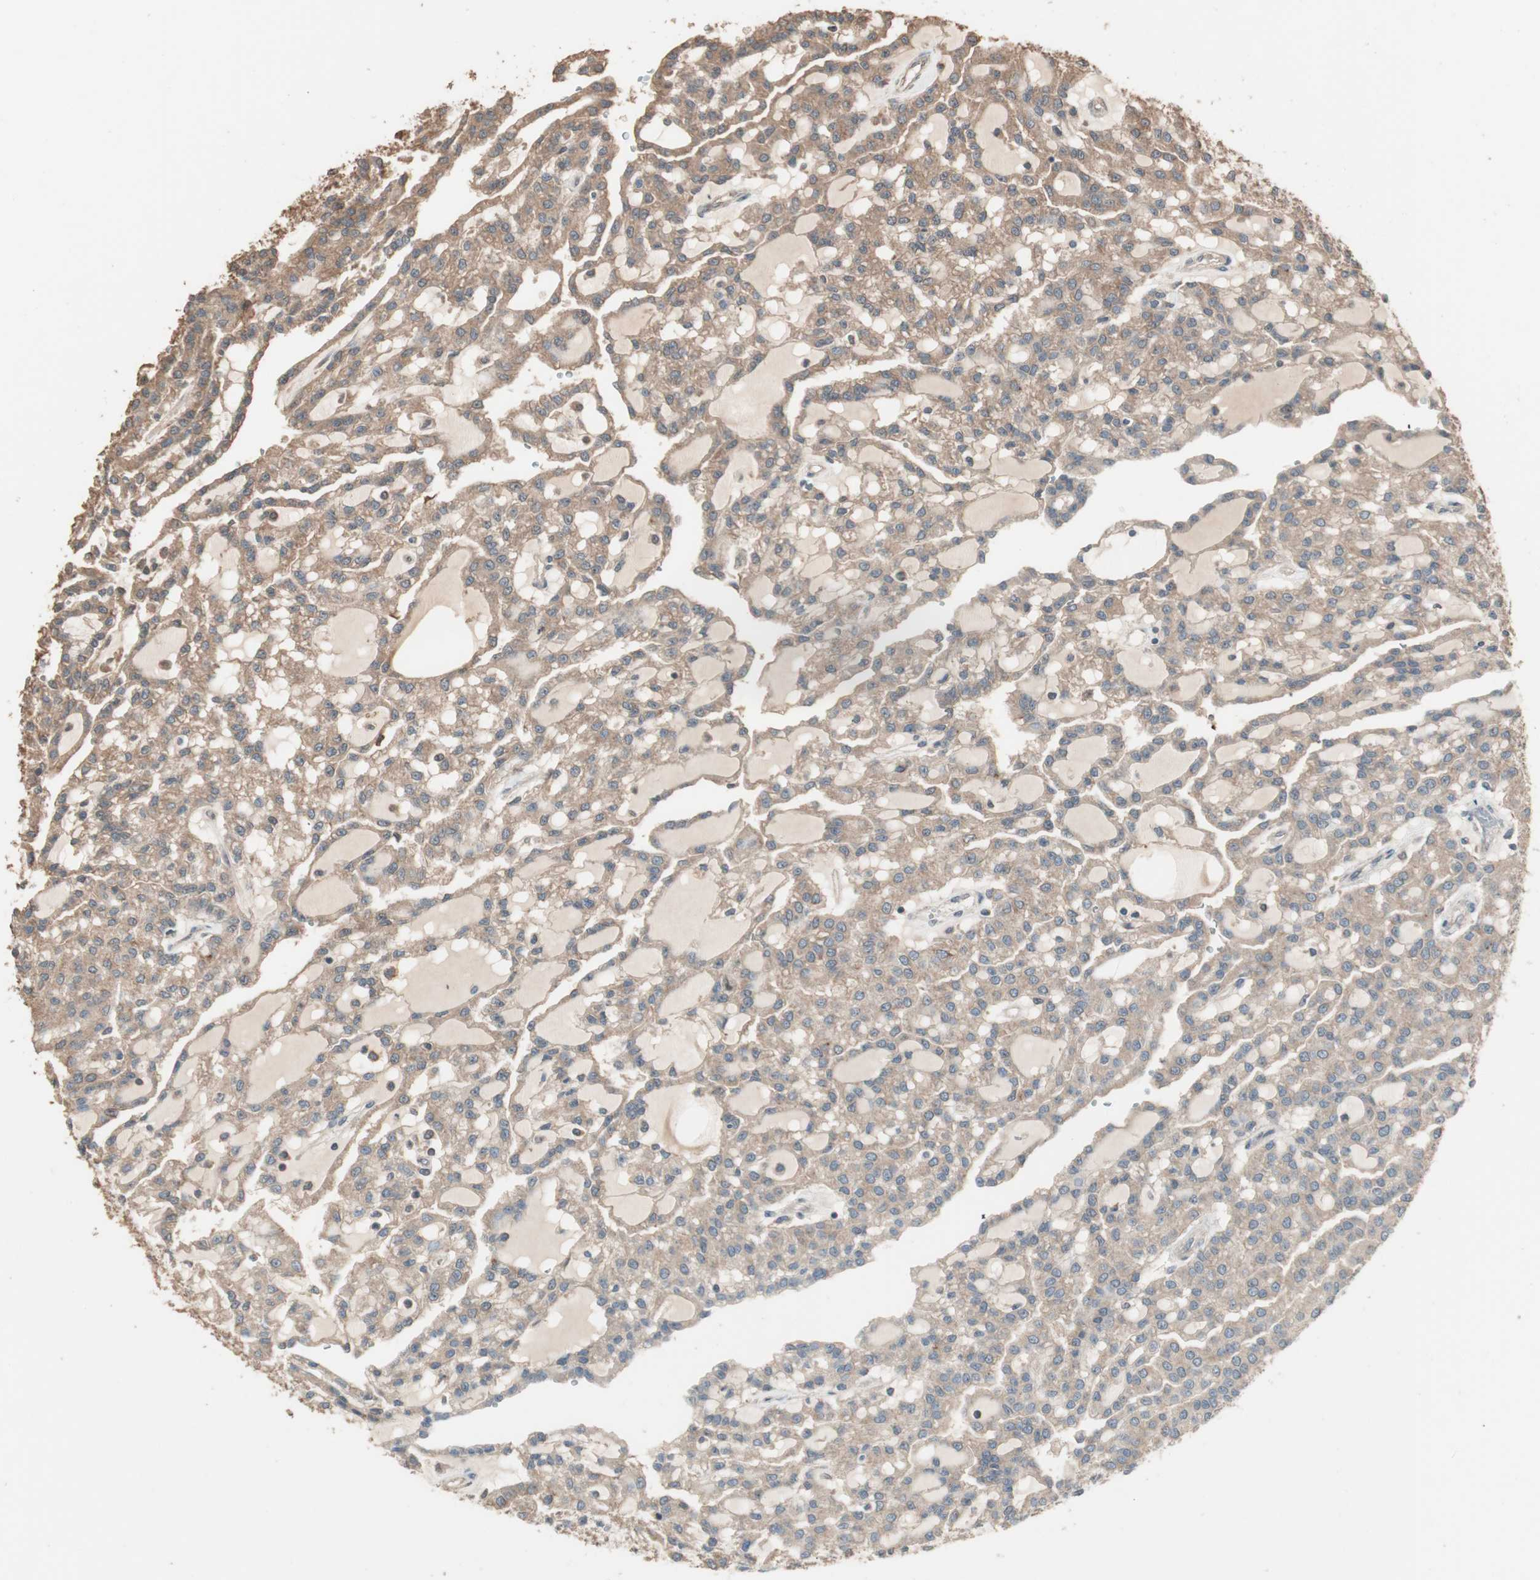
{"staining": {"intensity": "moderate", "quantity": ">75%", "location": "cytoplasmic/membranous"}, "tissue": "renal cancer", "cell_type": "Tumor cells", "image_type": "cancer", "snomed": [{"axis": "morphology", "description": "Adenocarcinoma, NOS"}, {"axis": "topography", "description": "Kidney"}], "caption": "Adenocarcinoma (renal) was stained to show a protein in brown. There is medium levels of moderate cytoplasmic/membranous expression in approximately >75% of tumor cells. (Brightfield microscopy of DAB IHC at high magnification).", "gene": "USP20", "patient": {"sex": "male", "age": 63}}